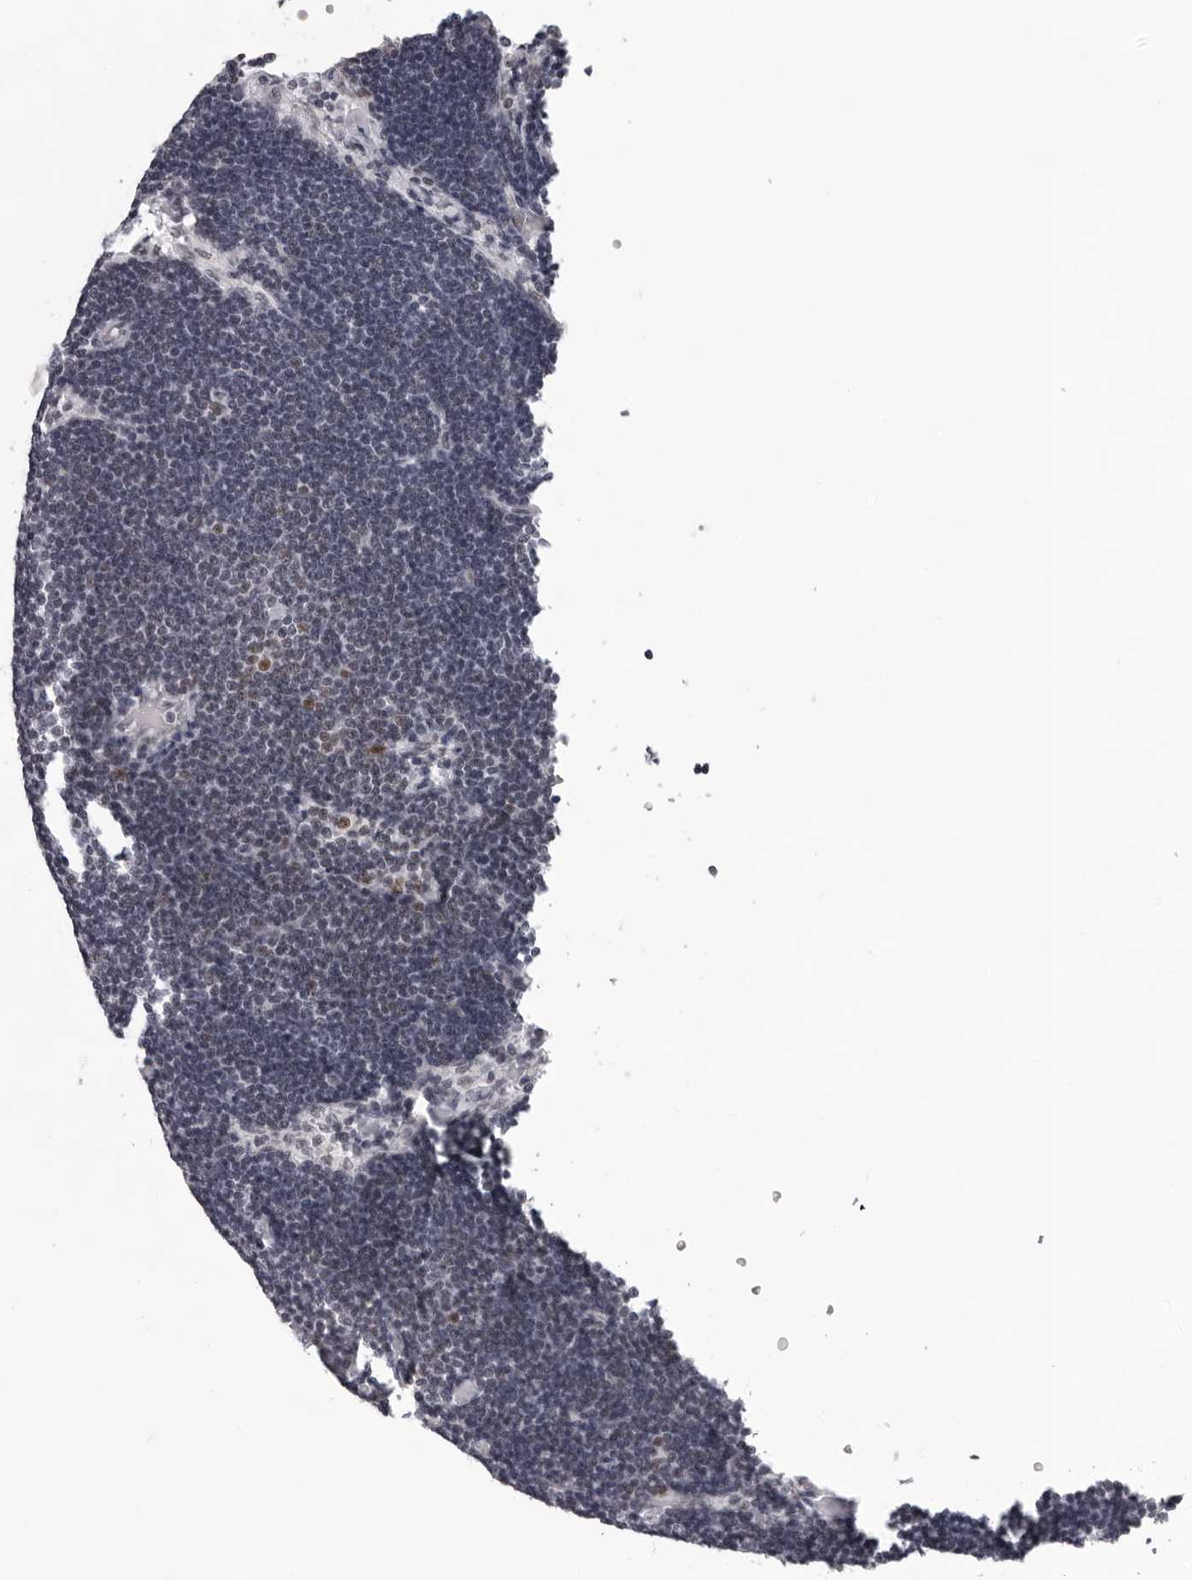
{"staining": {"intensity": "moderate", "quantity": ">75%", "location": "nuclear"}, "tissue": "lymph node", "cell_type": "Germinal center cells", "image_type": "normal", "snomed": [{"axis": "morphology", "description": "Normal tissue, NOS"}, {"axis": "topography", "description": "Lymph node"}], "caption": "IHC of normal human lymph node demonstrates medium levels of moderate nuclear positivity in approximately >75% of germinal center cells.", "gene": "USP1", "patient": {"sex": "male", "age": 63}}